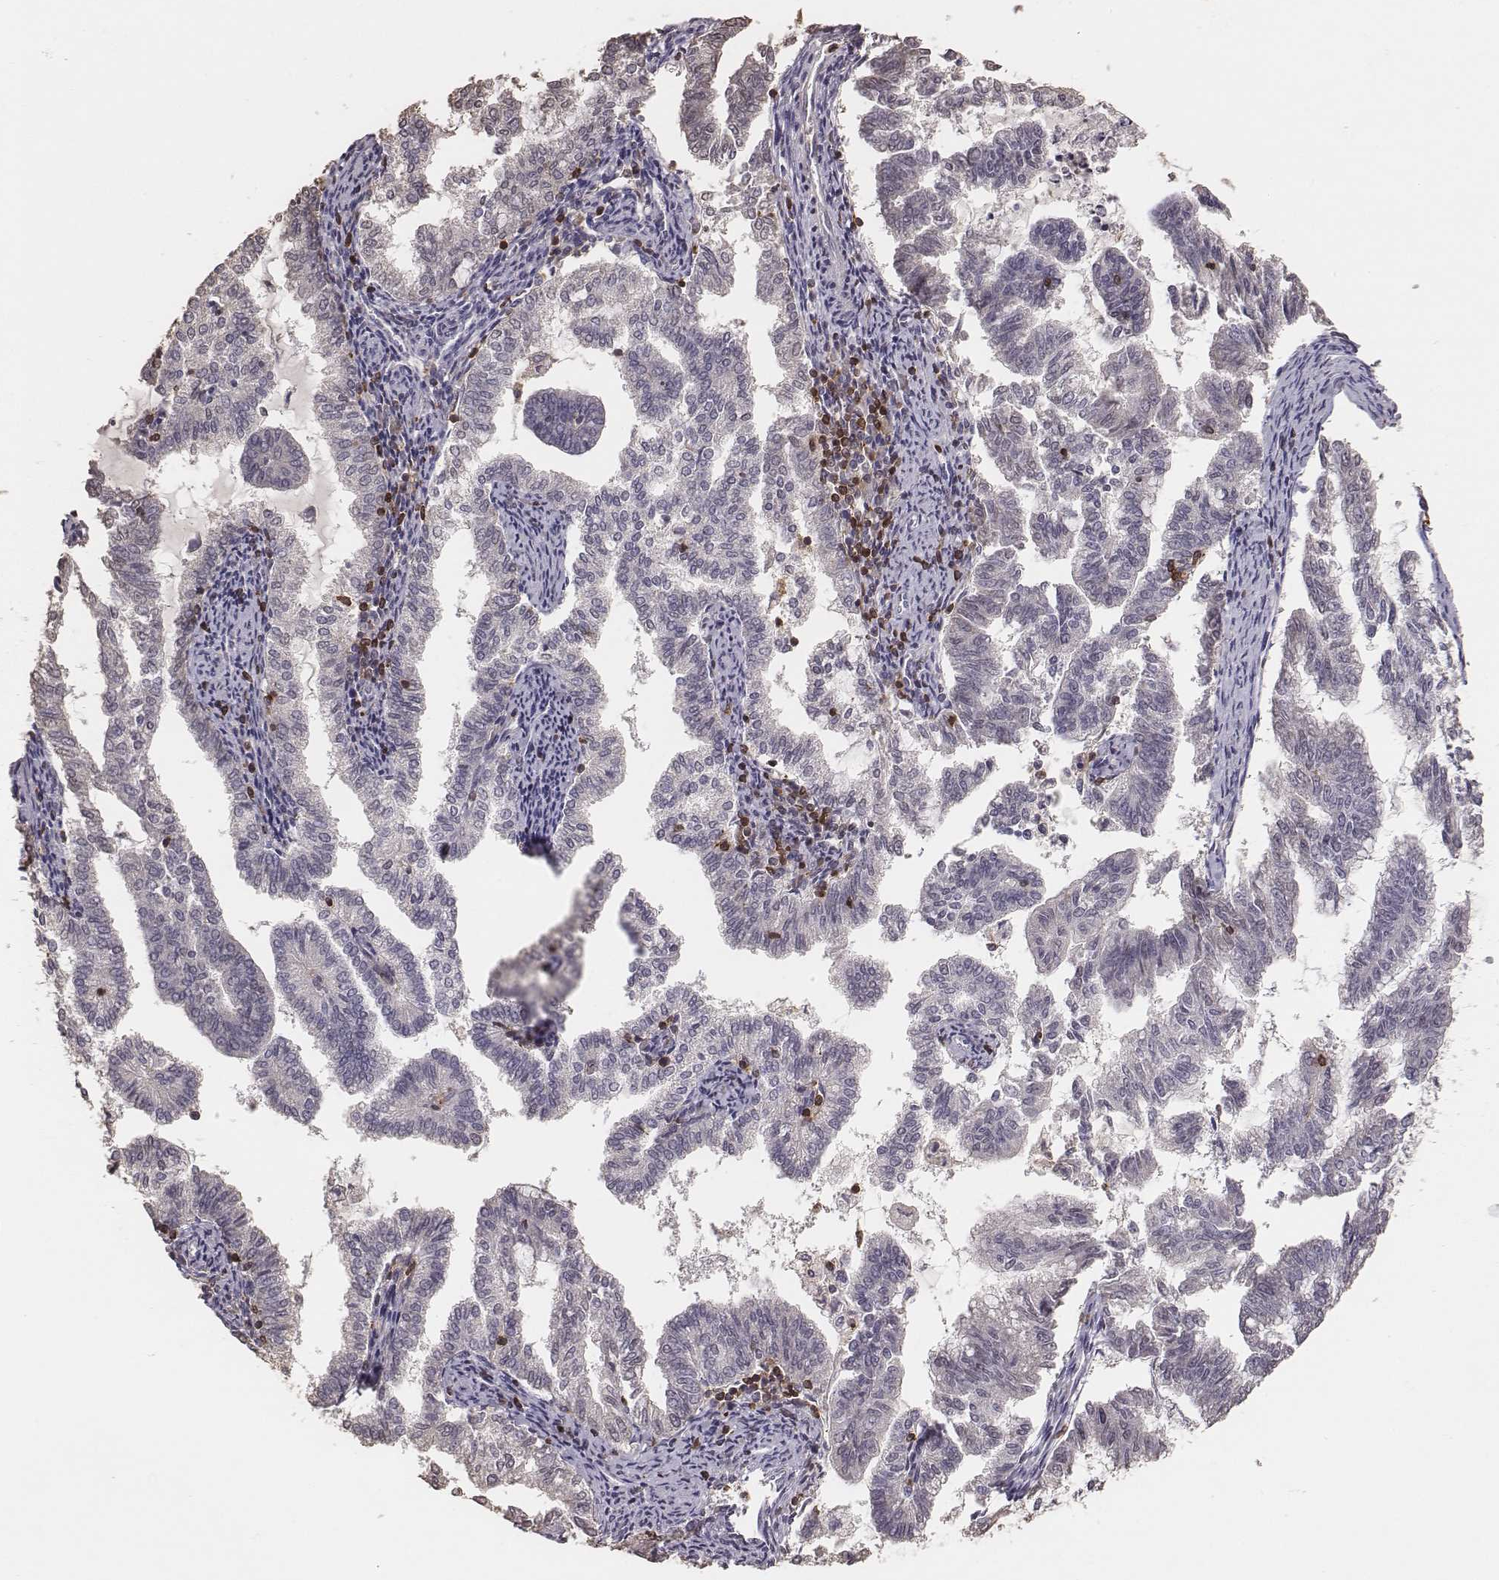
{"staining": {"intensity": "negative", "quantity": "none", "location": "none"}, "tissue": "endometrial cancer", "cell_type": "Tumor cells", "image_type": "cancer", "snomed": [{"axis": "morphology", "description": "Adenocarcinoma, NOS"}, {"axis": "topography", "description": "Endometrium"}], "caption": "Photomicrograph shows no protein staining in tumor cells of endometrial cancer tissue.", "gene": "PILRA", "patient": {"sex": "female", "age": 79}}